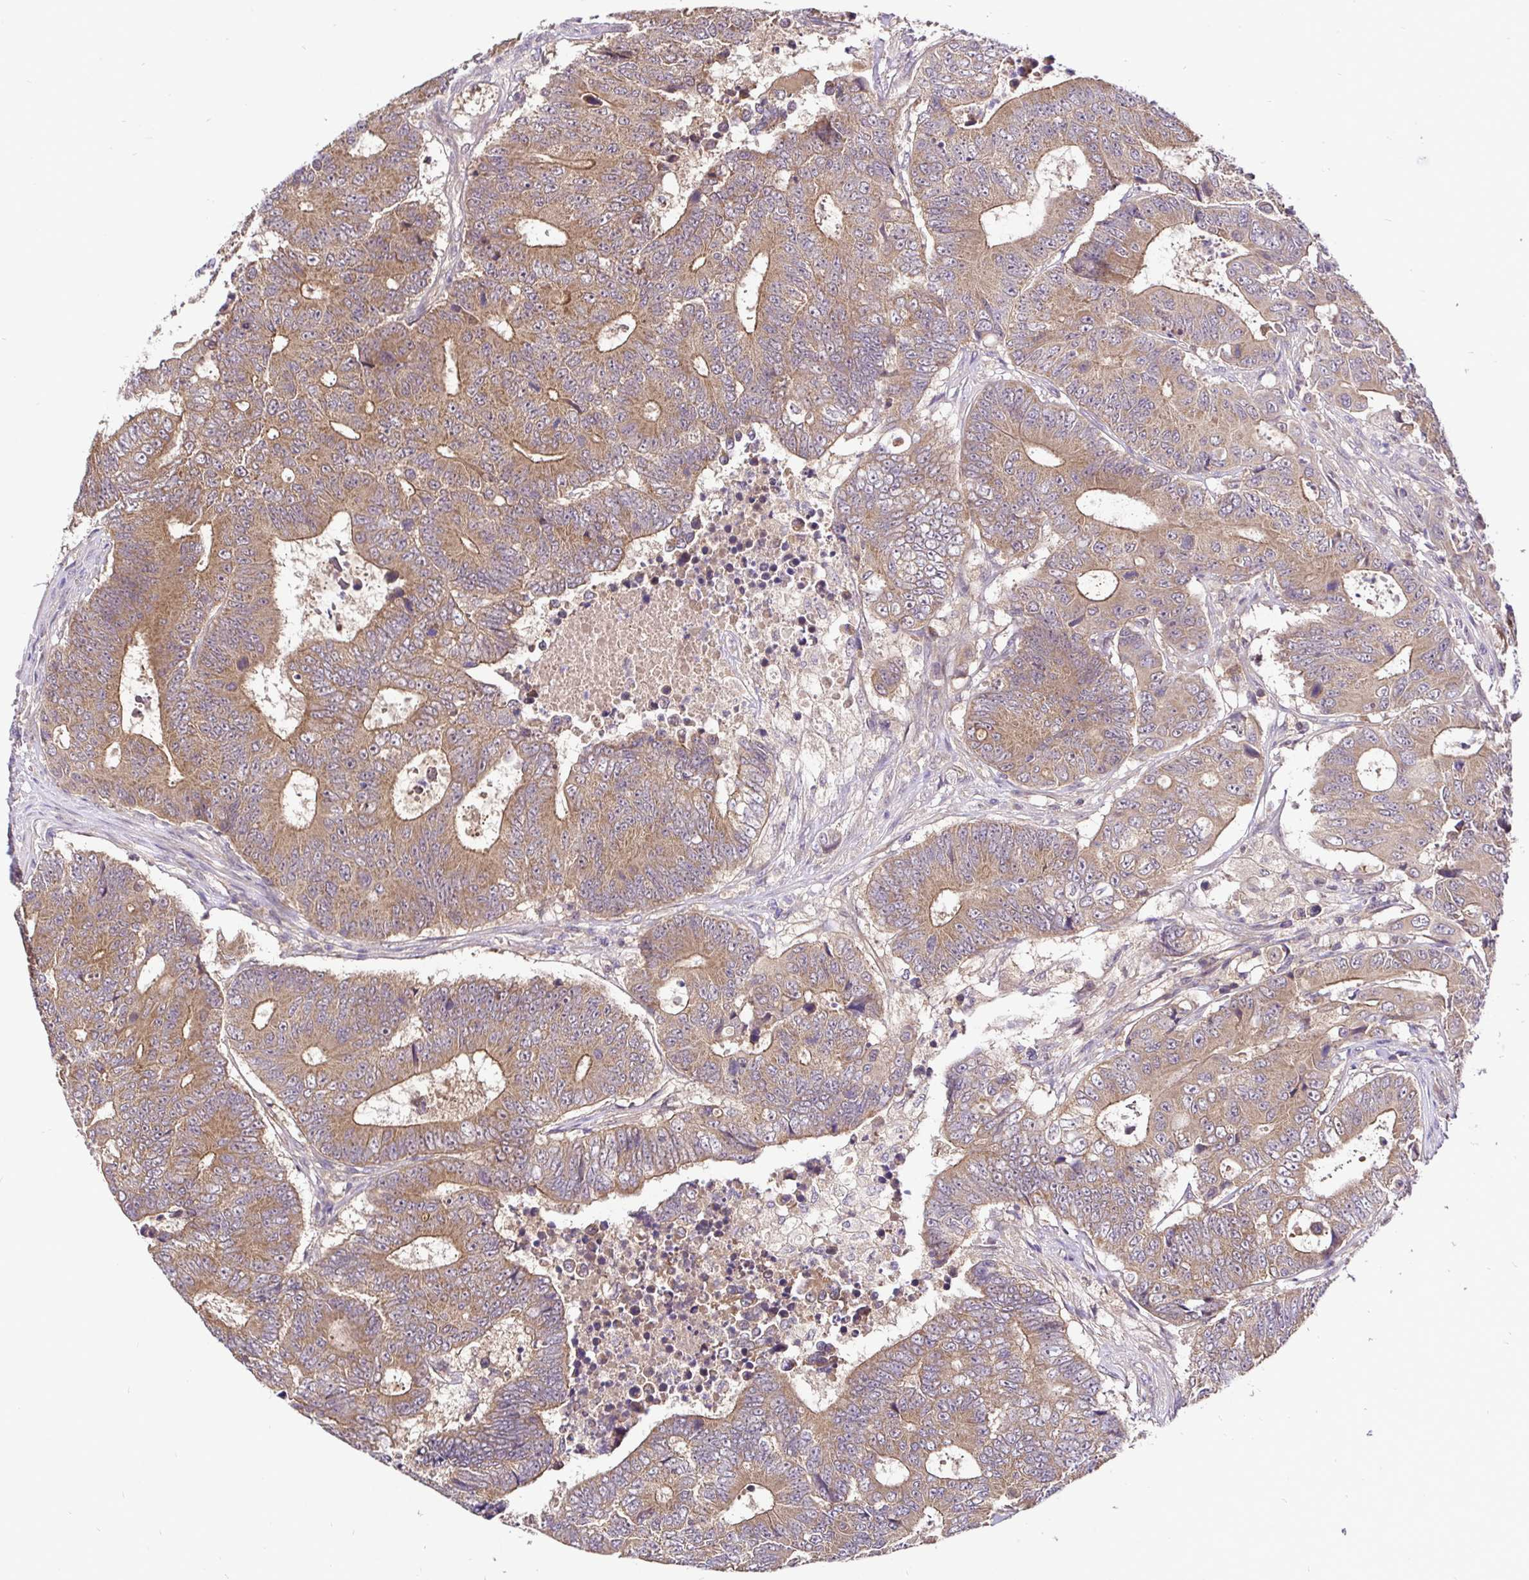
{"staining": {"intensity": "moderate", "quantity": ">75%", "location": "cytoplasmic/membranous"}, "tissue": "colorectal cancer", "cell_type": "Tumor cells", "image_type": "cancer", "snomed": [{"axis": "morphology", "description": "Adenocarcinoma, NOS"}, {"axis": "topography", "description": "Colon"}], "caption": "Immunohistochemistry photomicrograph of colorectal cancer (adenocarcinoma) stained for a protein (brown), which displays medium levels of moderate cytoplasmic/membranous positivity in about >75% of tumor cells.", "gene": "UBE2M", "patient": {"sex": "female", "age": 48}}